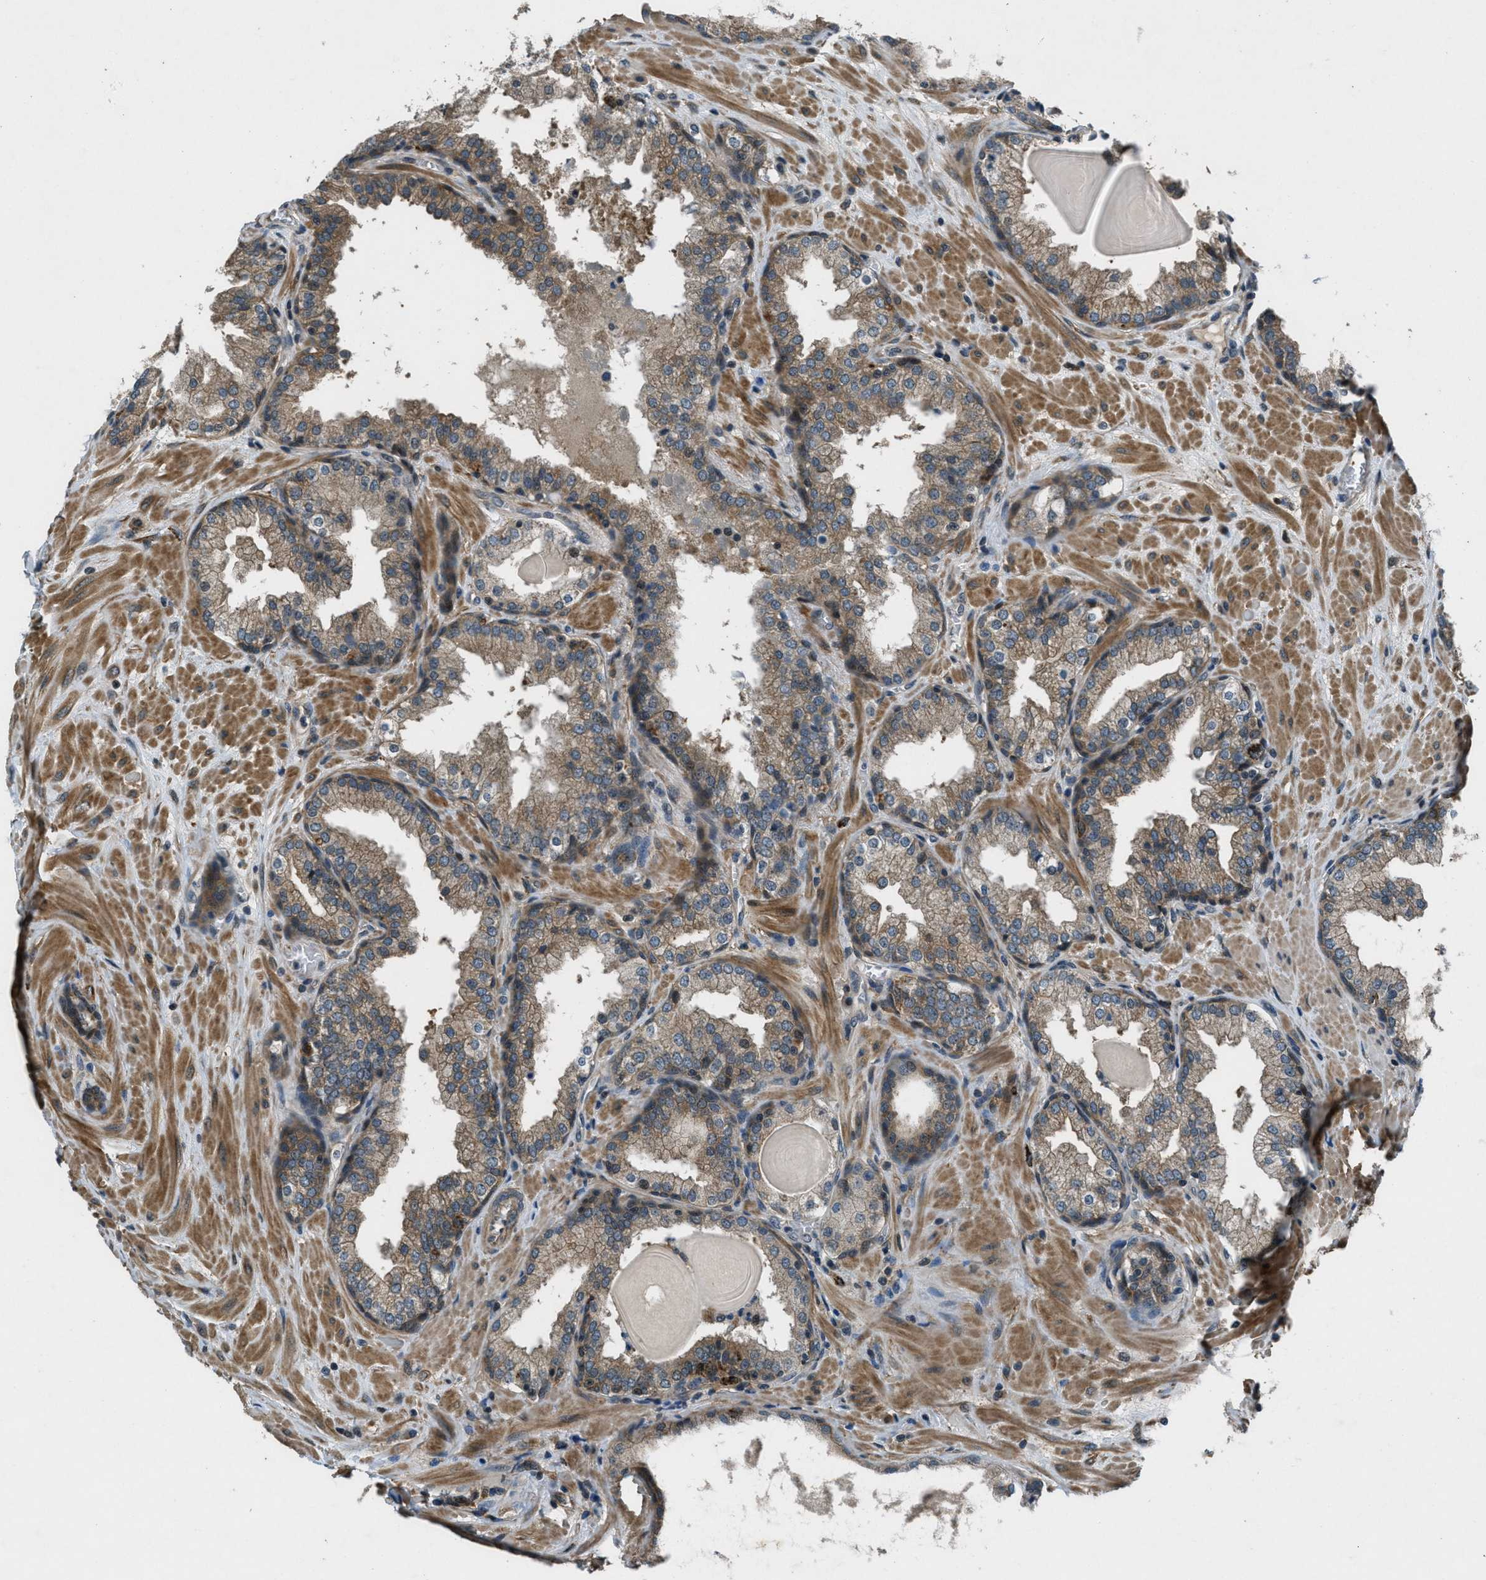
{"staining": {"intensity": "moderate", "quantity": "25%-75%", "location": "cytoplasmic/membranous"}, "tissue": "prostate", "cell_type": "Glandular cells", "image_type": "normal", "snomed": [{"axis": "morphology", "description": "Normal tissue, NOS"}, {"axis": "topography", "description": "Prostate"}], "caption": "Glandular cells show medium levels of moderate cytoplasmic/membranous positivity in approximately 25%-75% of cells in benign prostate.", "gene": "EPSTI1", "patient": {"sex": "male", "age": 51}}